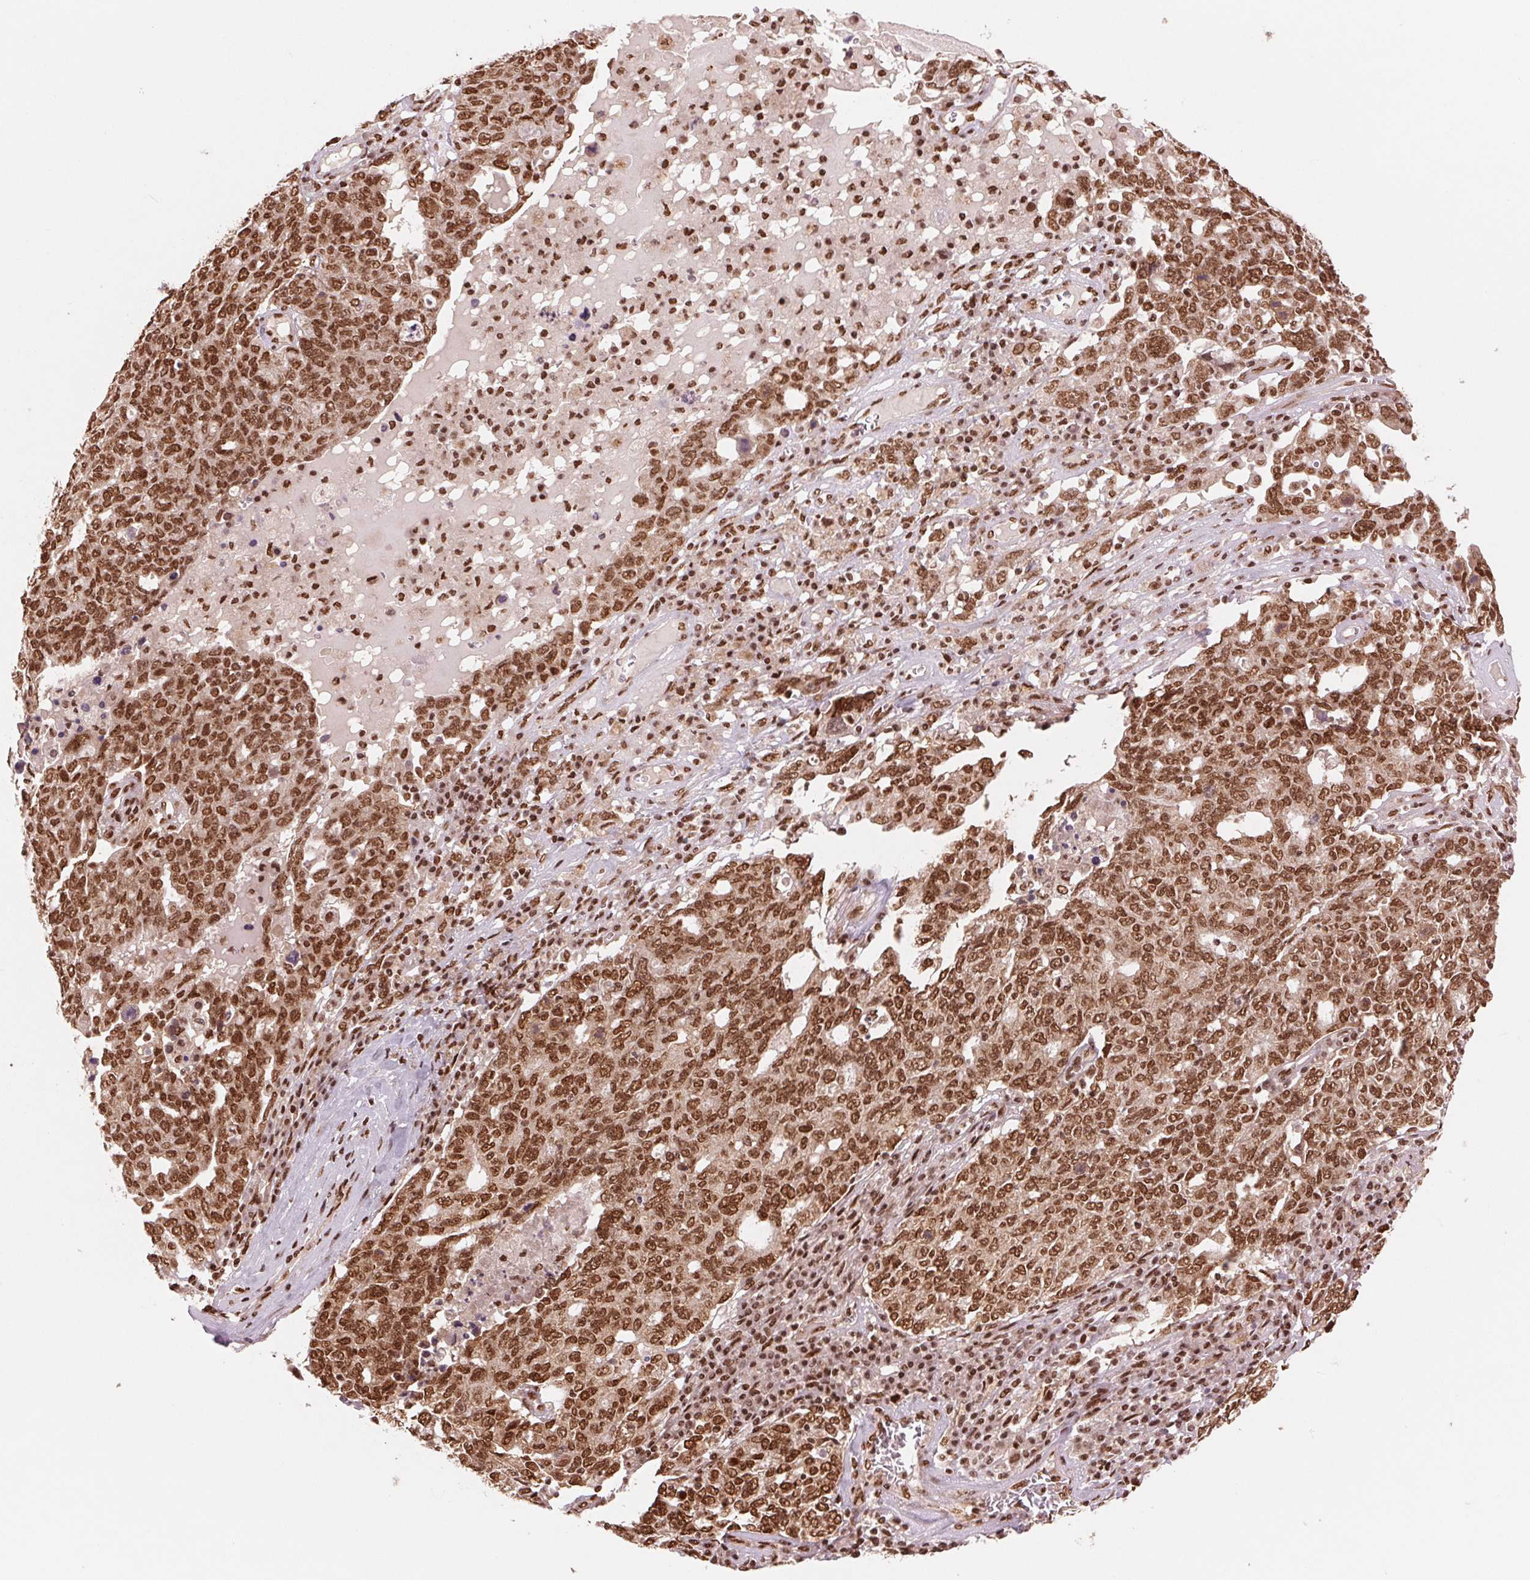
{"staining": {"intensity": "strong", "quantity": ">75%", "location": "nuclear"}, "tissue": "ovarian cancer", "cell_type": "Tumor cells", "image_type": "cancer", "snomed": [{"axis": "morphology", "description": "Carcinoma, endometroid"}, {"axis": "topography", "description": "Ovary"}], "caption": "Immunohistochemical staining of human endometroid carcinoma (ovarian) exhibits strong nuclear protein positivity in approximately >75% of tumor cells.", "gene": "TTLL9", "patient": {"sex": "female", "age": 62}}